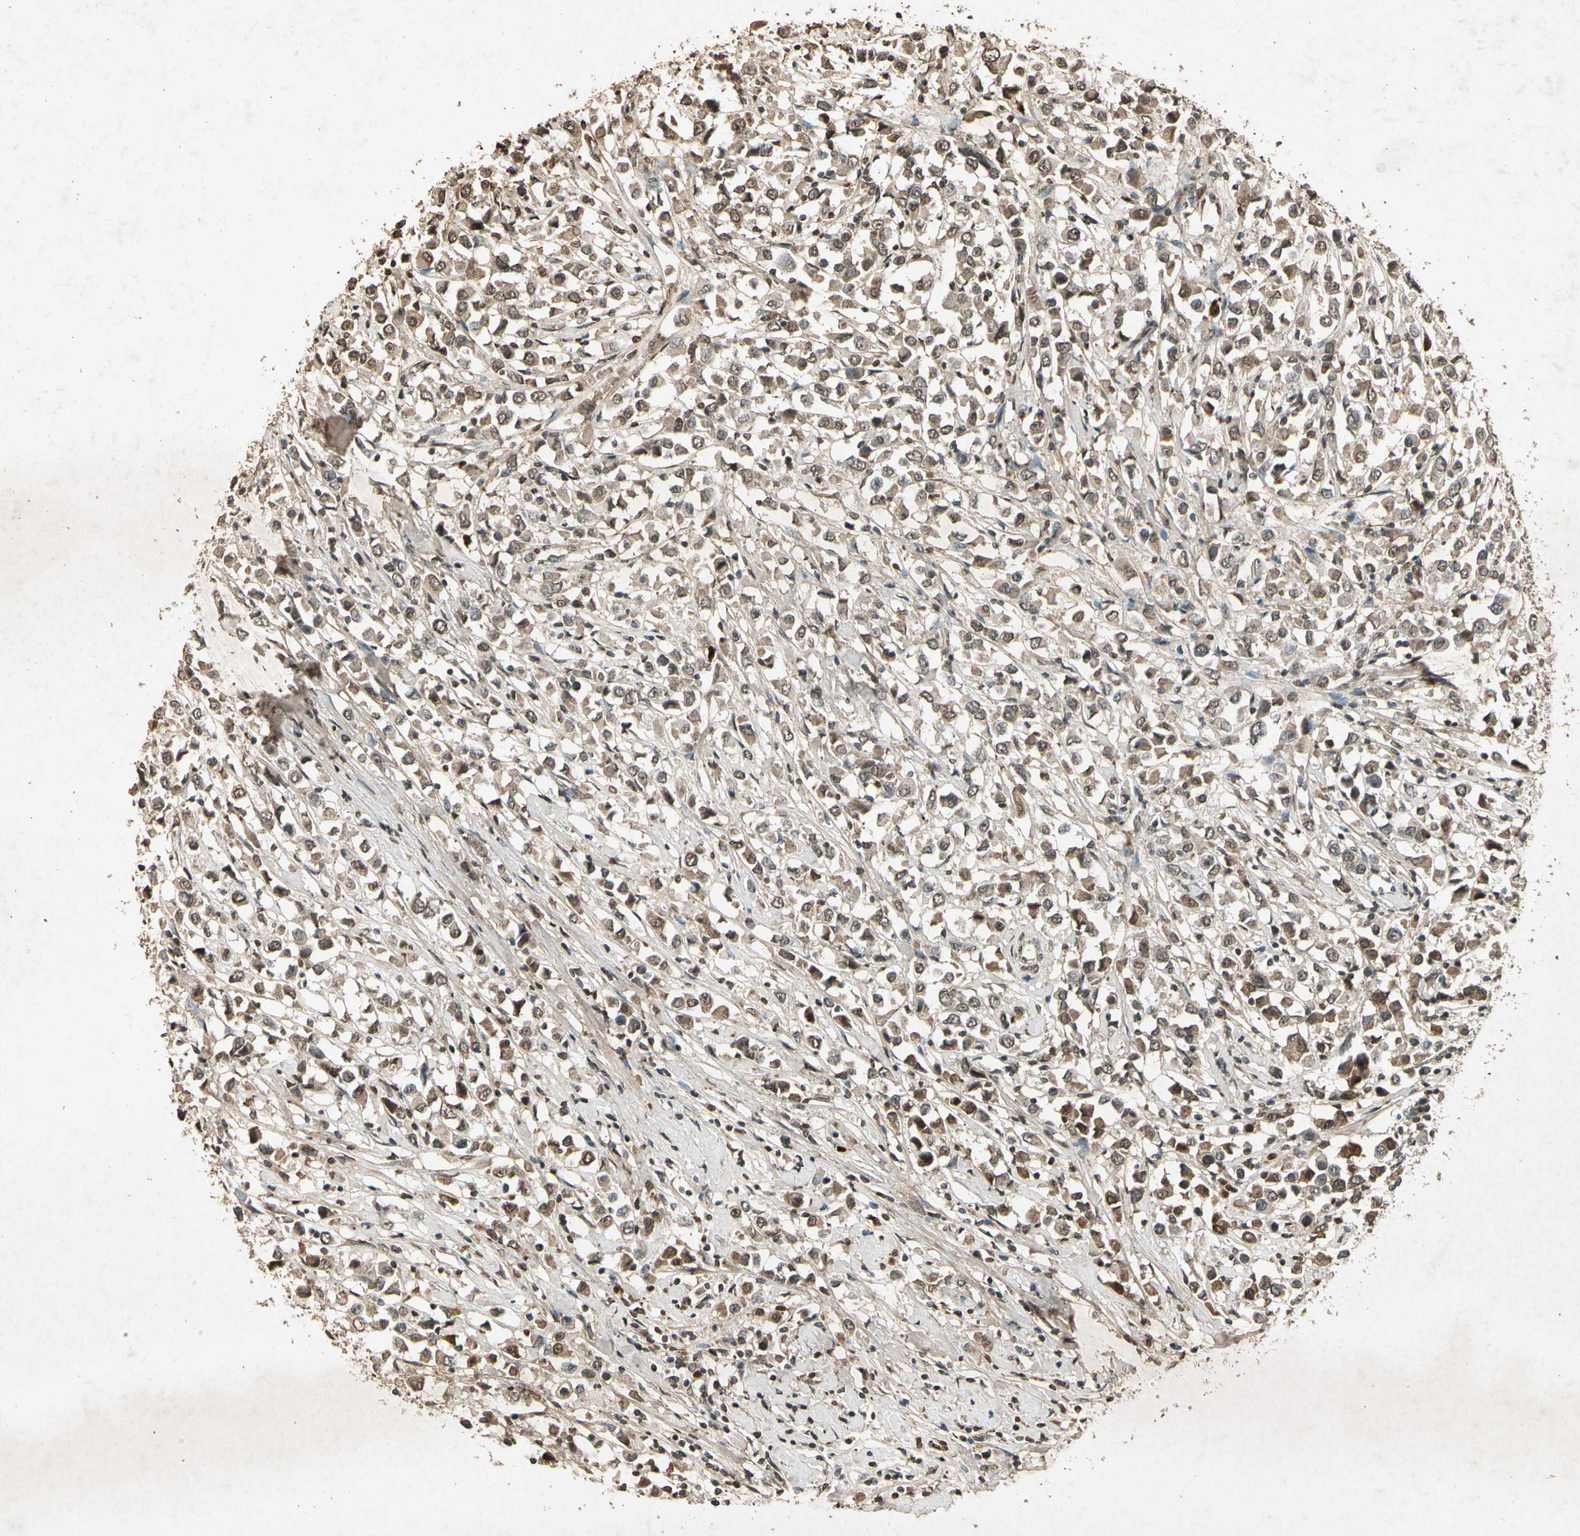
{"staining": {"intensity": "moderate", "quantity": ">75%", "location": "cytoplasmic/membranous"}, "tissue": "breast cancer", "cell_type": "Tumor cells", "image_type": "cancer", "snomed": [{"axis": "morphology", "description": "Duct carcinoma"}, {"axis": "topography", "description": "Breast"}], "caption": "Protein expression analysis of human infiltrating ductal carcinoma (breast) reveals moderate cytoplasmic/membranous positivity in about >75% of tumor cells.", "gene": "GC", "patient": {"sex": "female", "age": 61}}